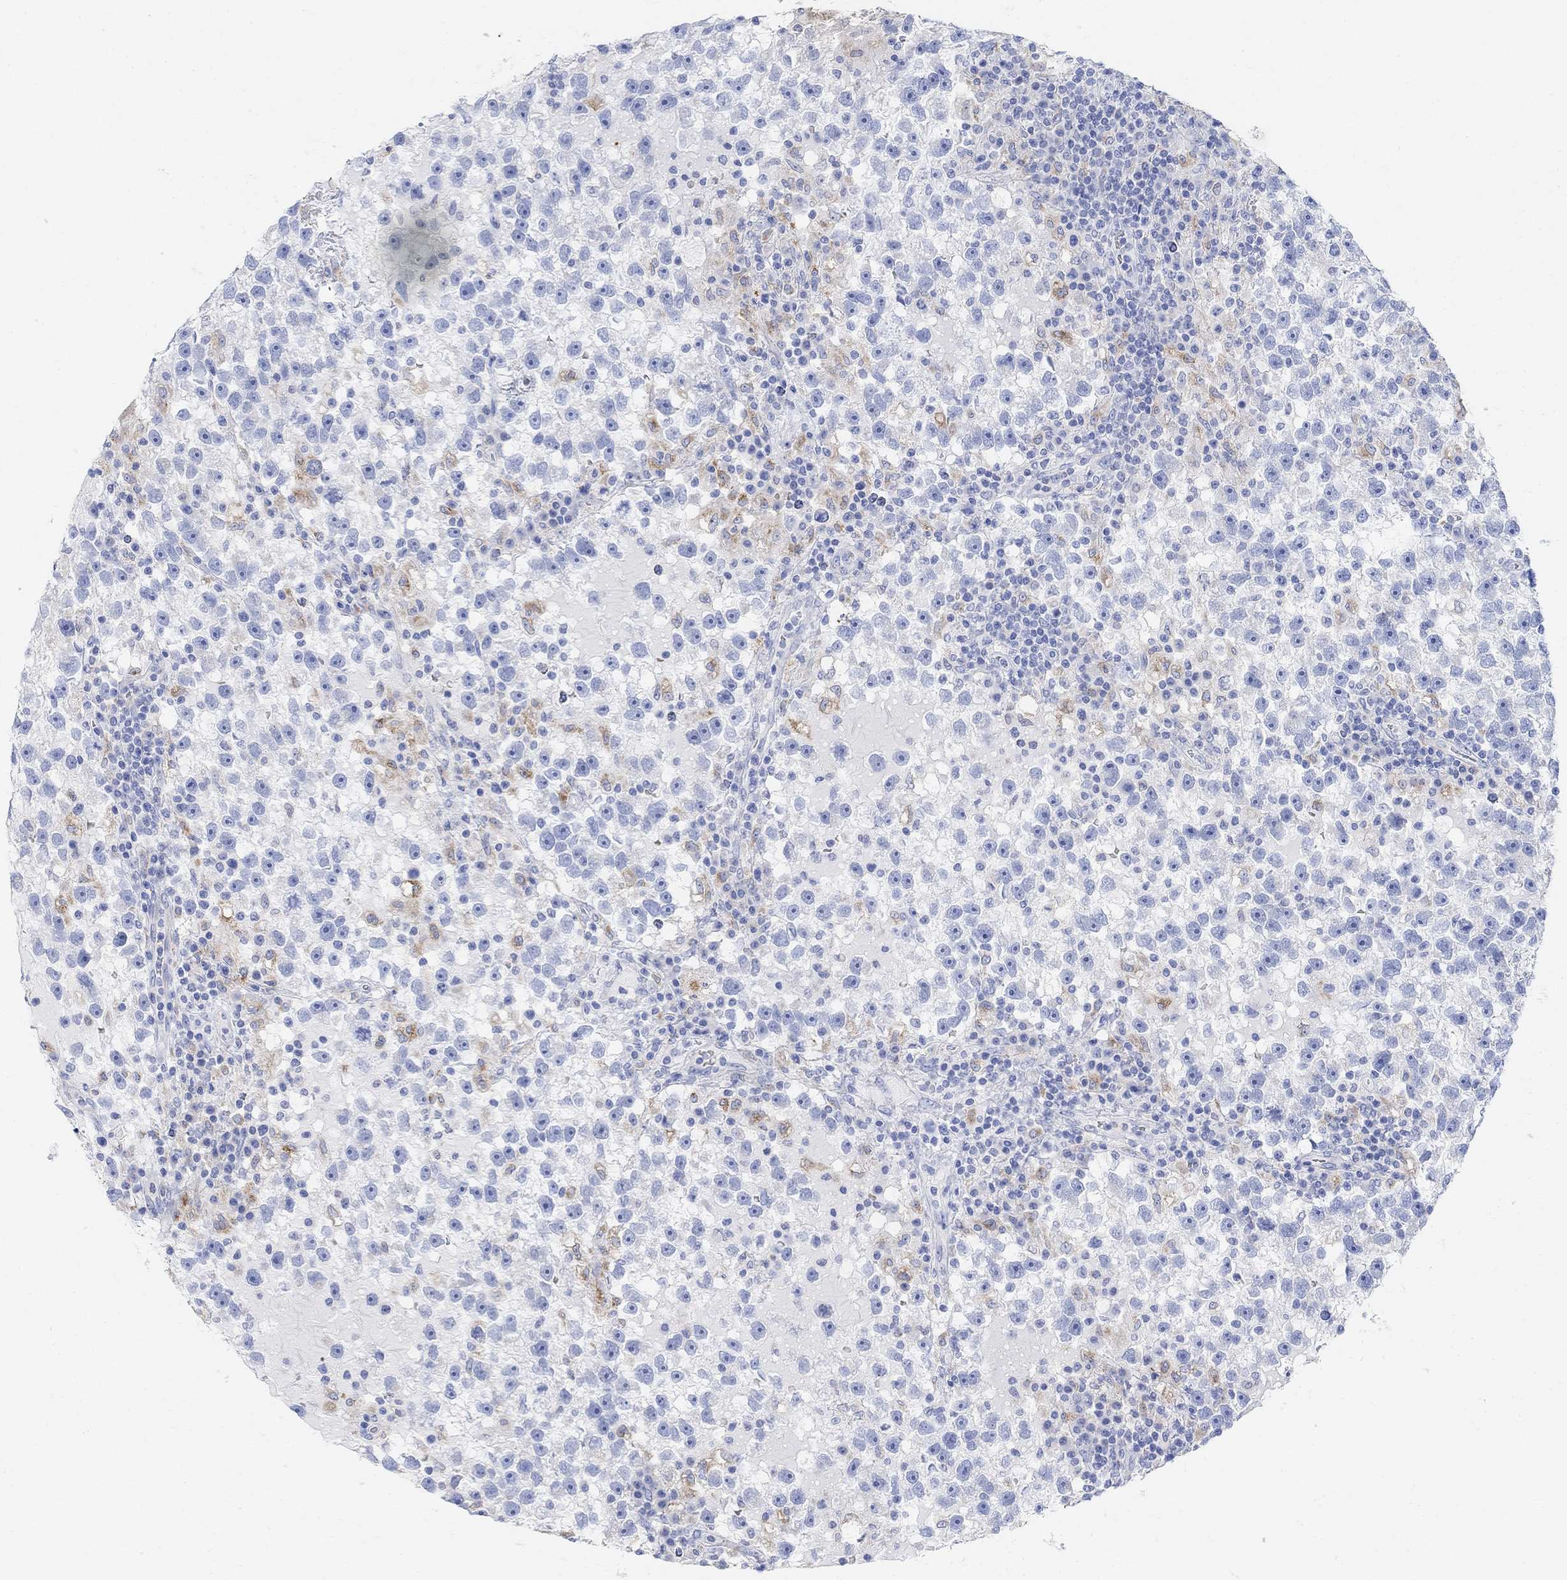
{"staining": {"intensity": "negative", "quantity": "none", "location": "none"}, "tissue": "testis cancer", "cell_type": "Tumor cells", "image_type": "cancer", "snomed": [{"axis": "morphology", "description": "Seminoma, NOS"}, {"axis": "topography", "description": "Testis"}], "caption": "Immunohistochemistry image of neoplastic tissue: seminoma (testis) stained with DAB reveals no significant protein expression in tumor cells.", "gene": "RETNLB", "patient": {"sex": "male", "age": 47}}